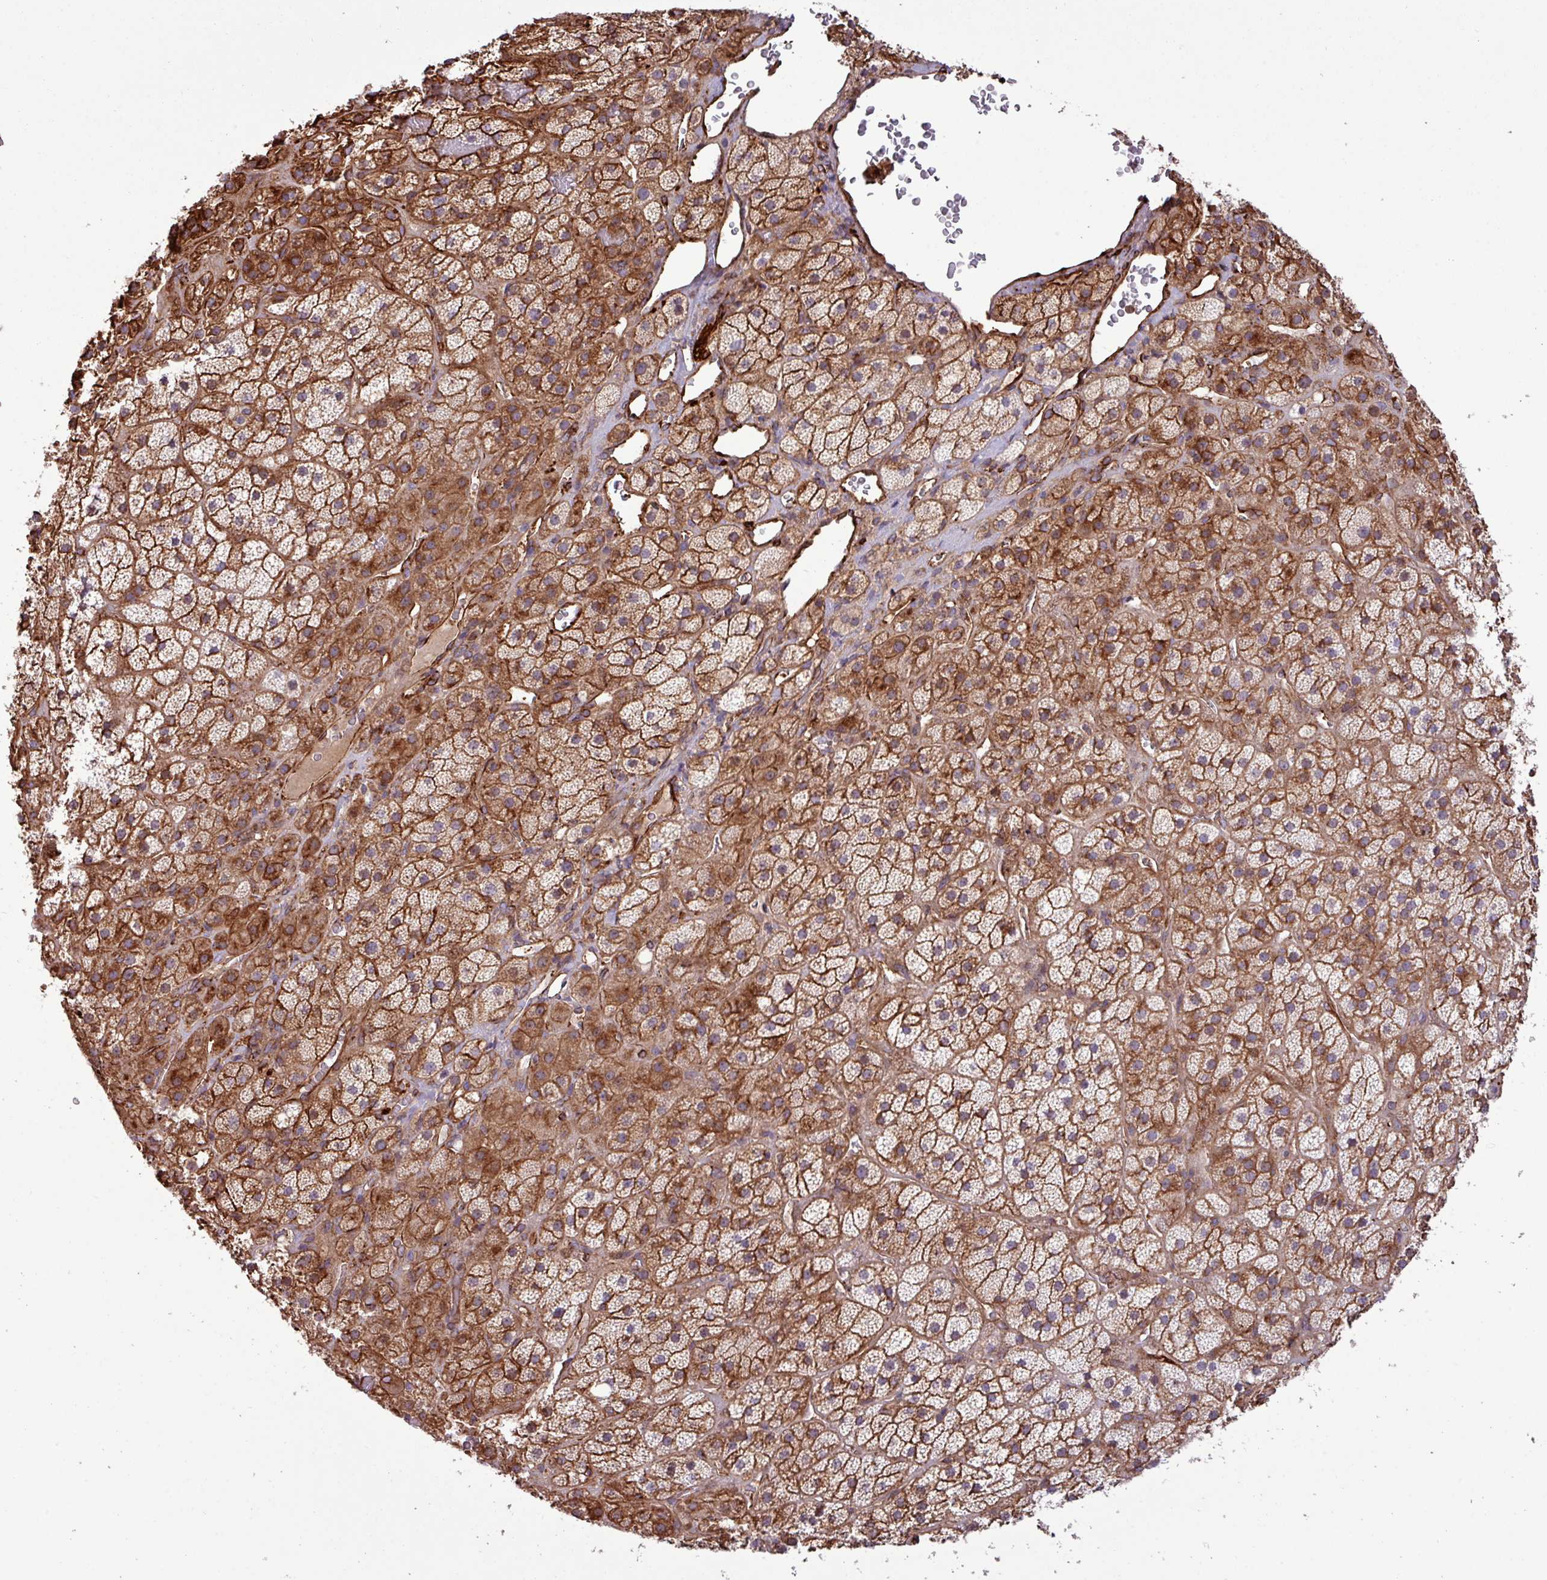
{"staining": {"intensity": "strong", "quantity": ">75%", "location": "cytoplasmic/membranous"}, "tissue": "adrenal gland", "cell_type": "Glandular cells", "image_type": "normal", "snomed": [{"axis": "morphology", "description": "Normal tissue, NOS"}, {"axis": "topography", "description": "Adrenal gland"}], "caption": "Brown immunohistochemical staining in normal human adrenal gland demonstrates strong cytoplasmic/membranous positivity in about >75% of glandular cells.", "gene": "ZNF300", "patient": {"sex": "male", "age": 57}}